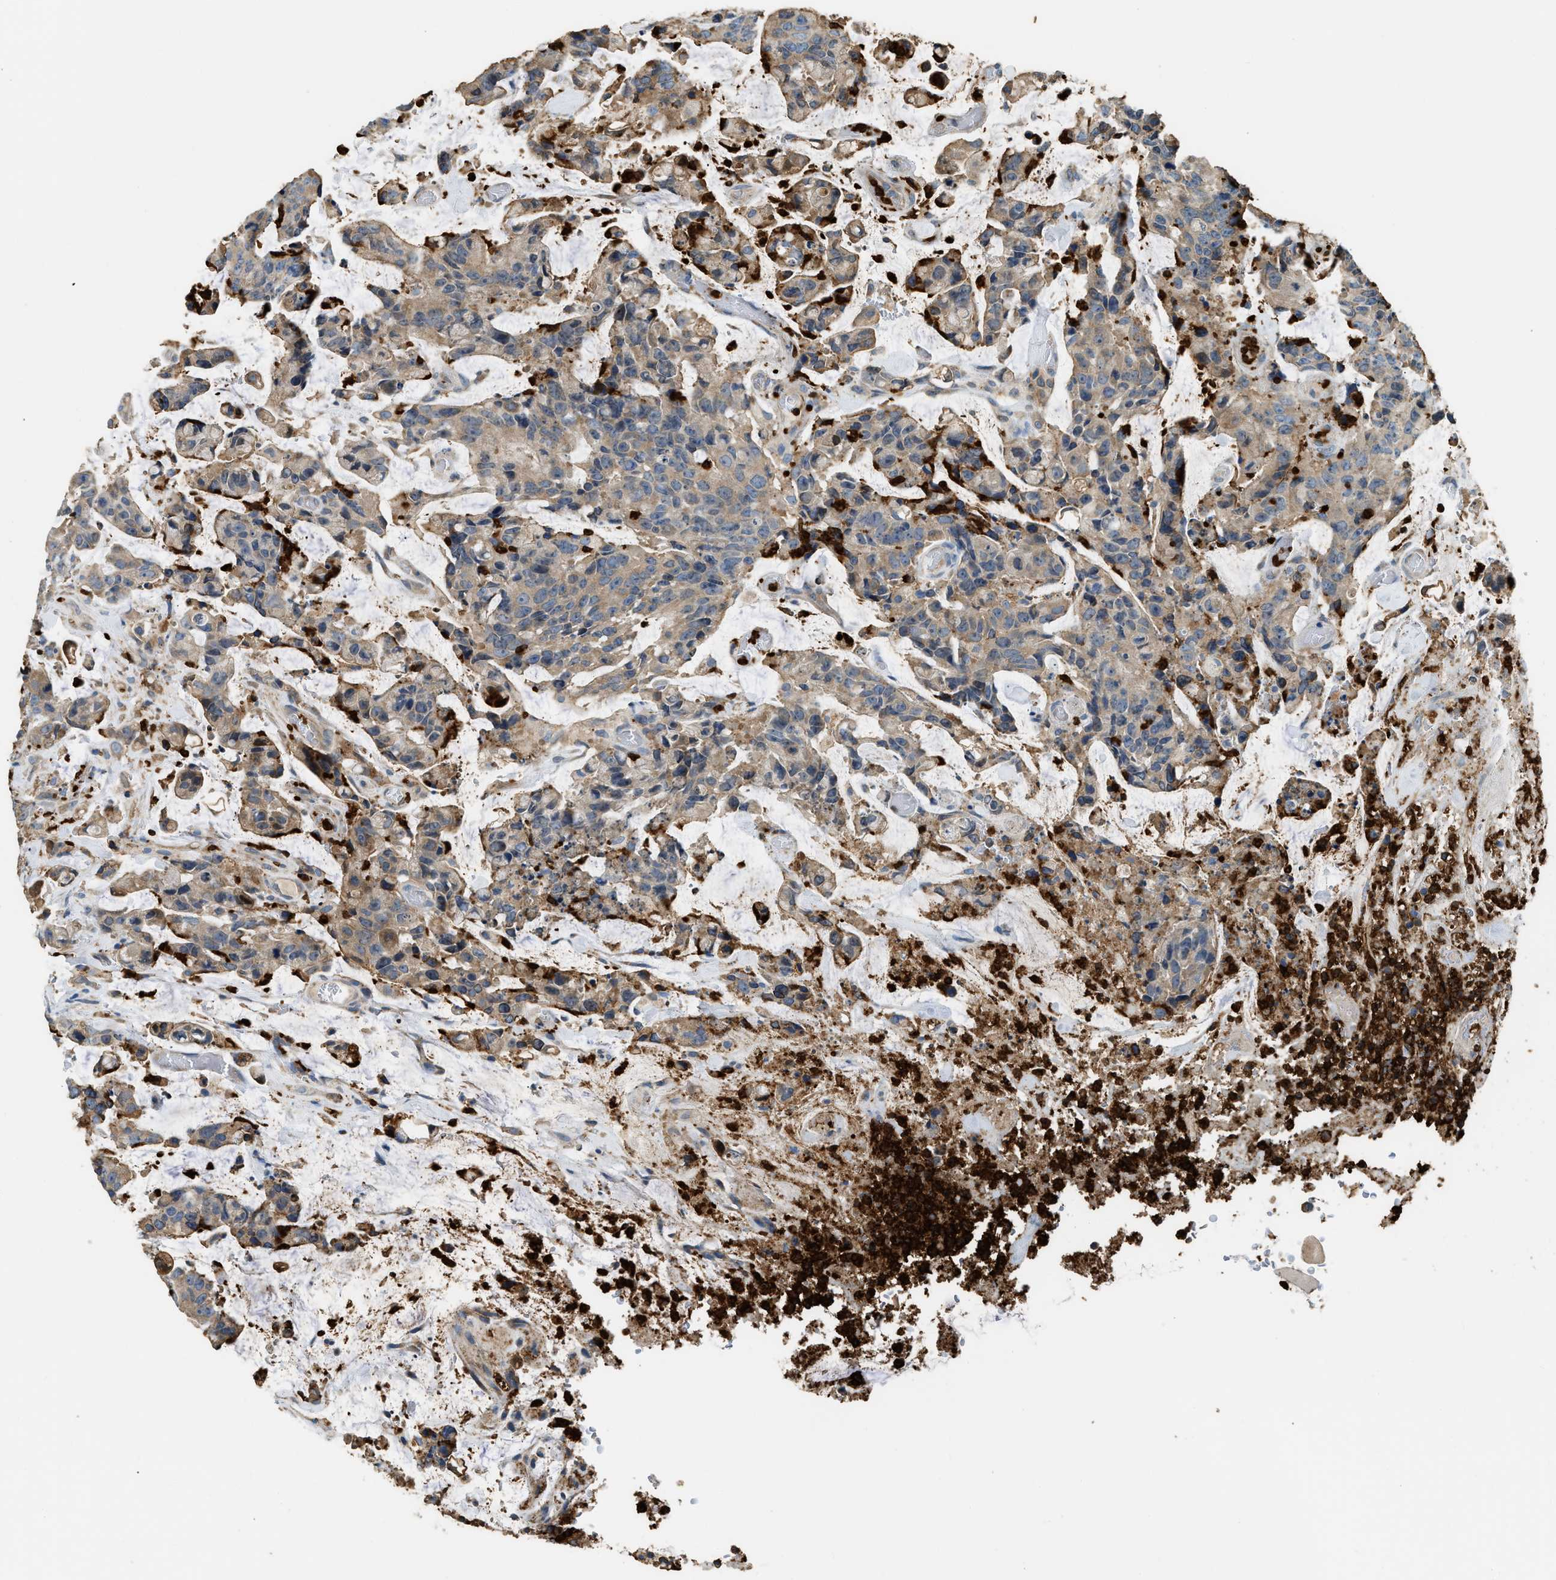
{"staining": {"intensity": "weak", "quantity": ">75%", "location": "cytoplasmic/membranous"}, "tissue": "colorectal cancer", "cell_type": "Tumor cells", "image_type": "cancer", "snomed": [{"axis": "morphology", "description": "Adenocarcinoma, NOS"}, {"axis": "topography", "description": "Colon"}], "caption": "A micrograph showing weak cytoplasmic/membranous staining in approximately >75% of tumor cells in colorectal cancer (adenocarcinoma), as visualized by brown immunohistochemical staining.", "gene": "ANXA3", "patient": {"sex": "female", "age": 86}}